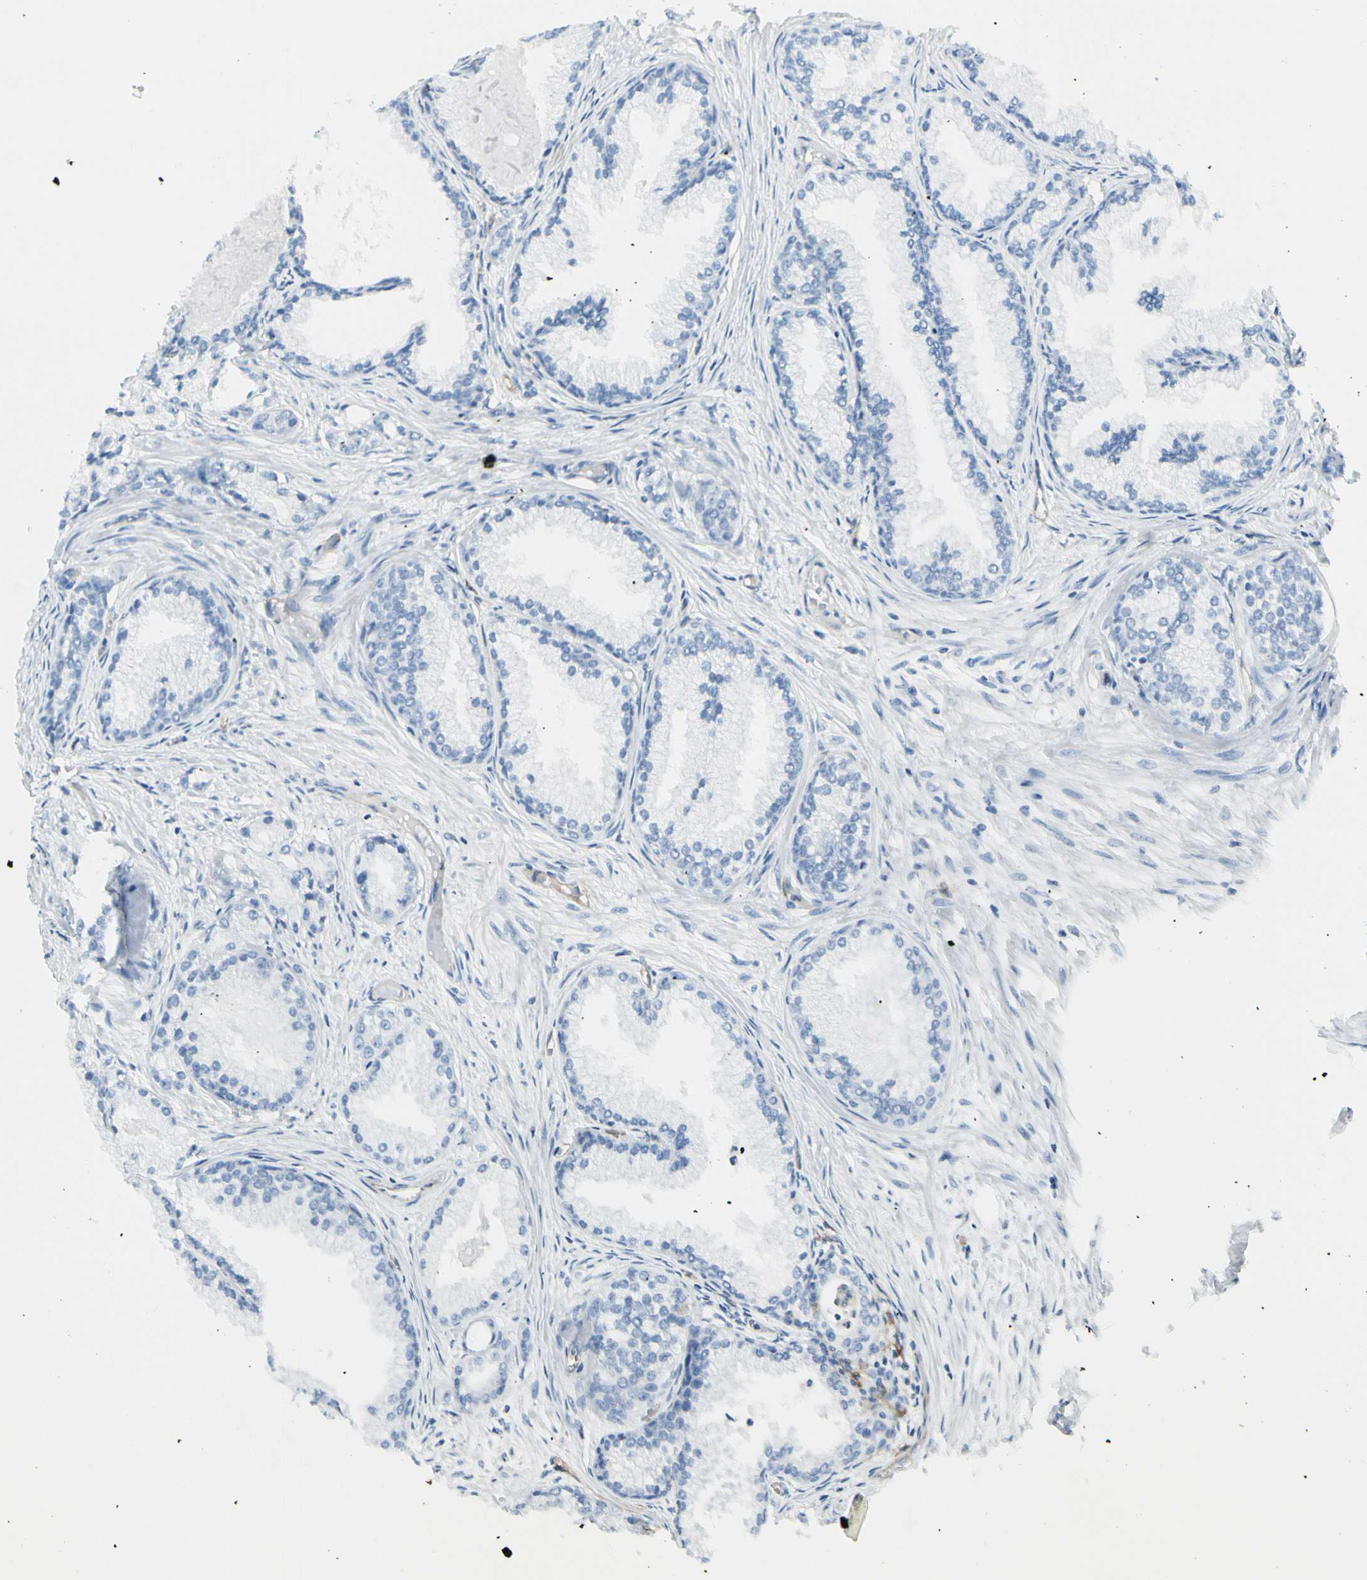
{"staining": {"intensity": "negative", "quantity": "none", "location": "none"}, "tissue": "prostate cancer", "cell_type": "Tumor cells", "image_type": "cancer", "snomed": [{"axis": "morphology", "description": "Adenocarcinoma, Low grade"}, {"axis": "topography", "description": "Prostate"}], "caption": "Protein analysis of prostate cancer reveals no significant expression in tumor cells.", "gene": "CD93", "patient": {"sex": "male", "age": 72}}